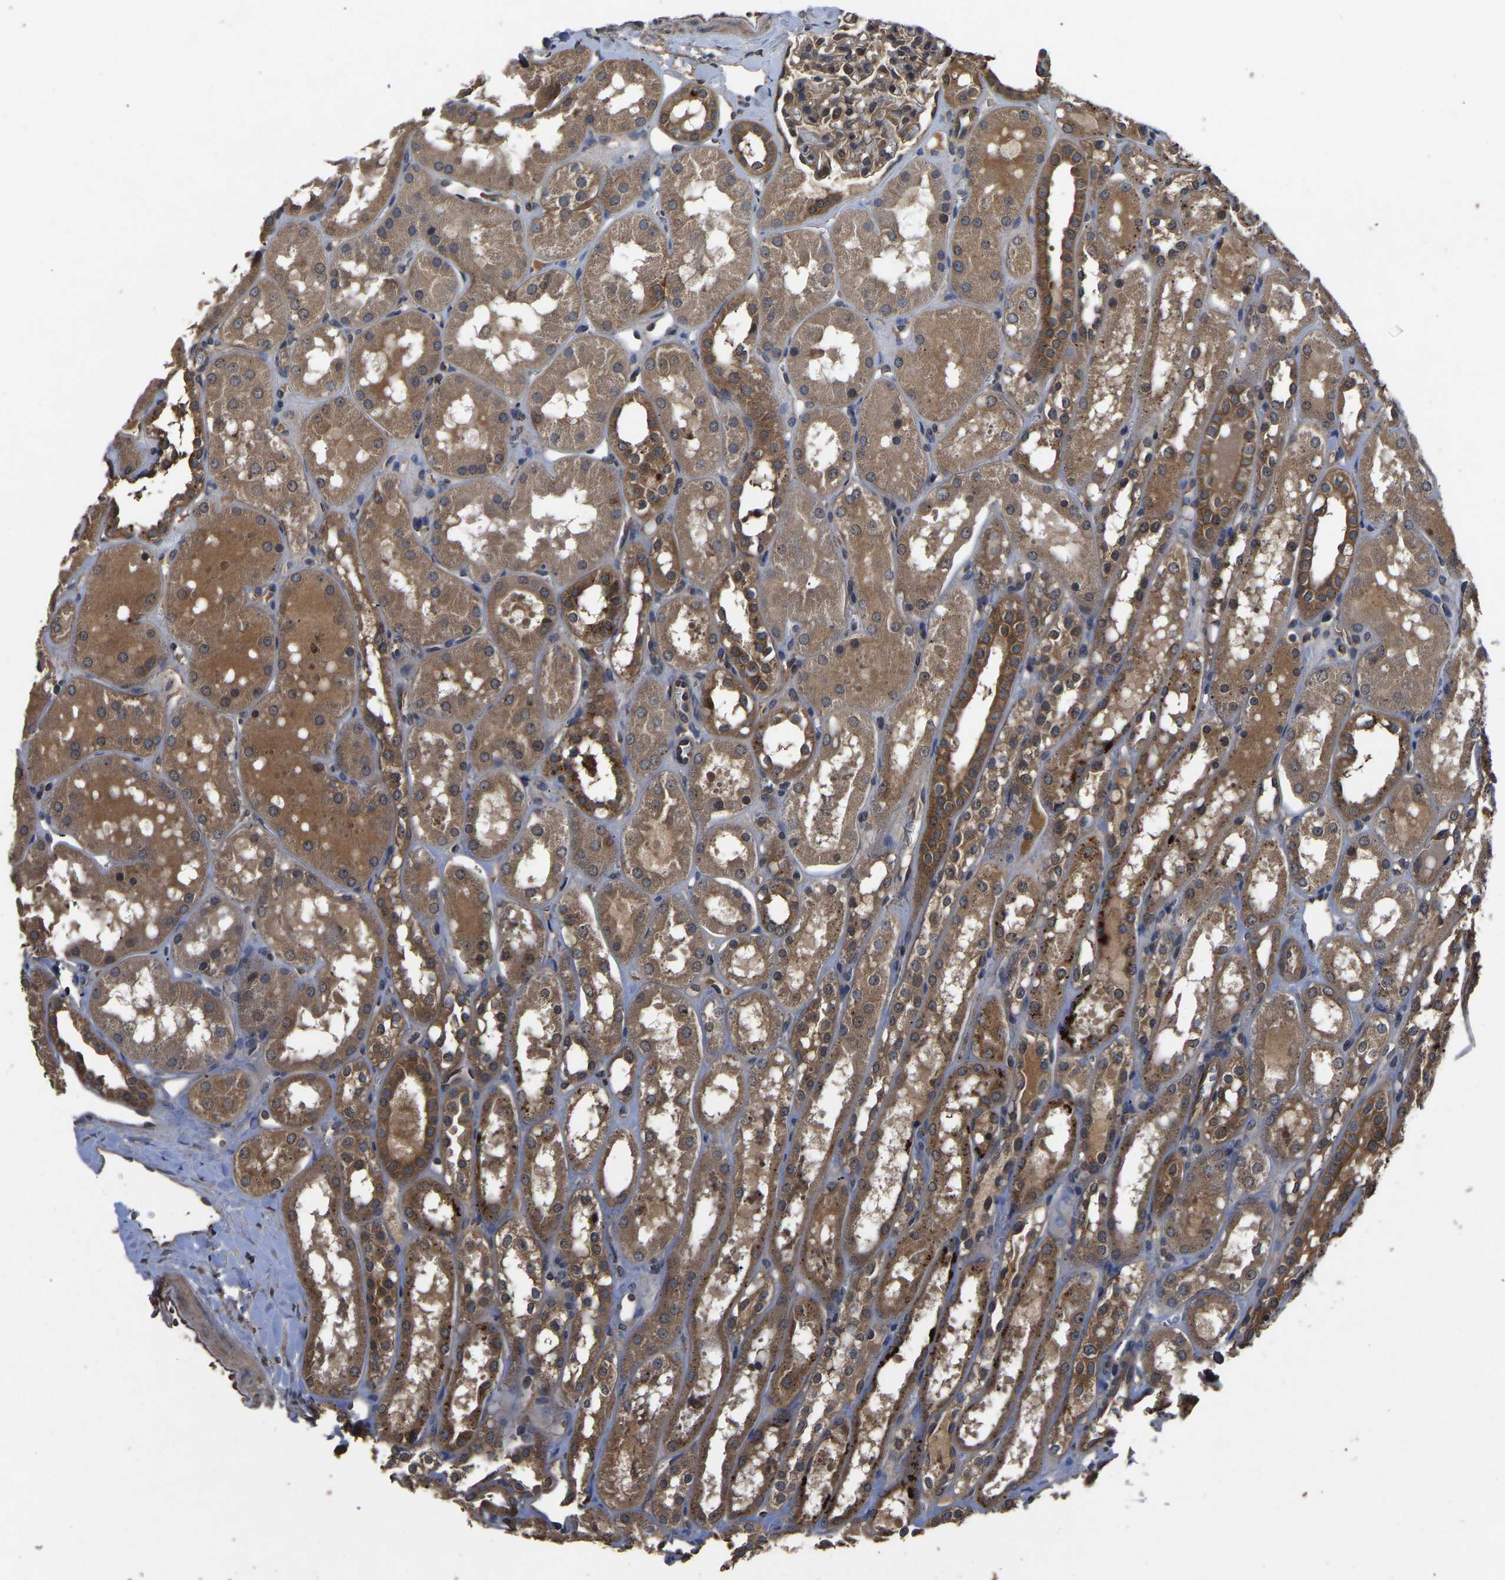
{"staining": {"intensity": "moderate", "quantity": ">75%", "location": "cytoplasmic/membranous"}, "tissue": "kidney", "cell_type": "Cells in glomeruli", "image_type": "normal", "snomed": [{"axis": "morphology", "description": "Normal tissue, NOS"}, {"axis": "topography", "description": "Kidney"}, {"axis": "topography", "description": "Urinary bladder"}], "caption": "Immunohistochemistry (DAB (3,3'-diaminobenzidine)) staining of normal human kidney shows moderate cytoplasmic/membranous protein staining in approximately >75% of cells in glomeruli. (IHC, brightfield microscopy, high magnification).", "gene": "CRYZL1", "patient": {"sex": "male", "age": 16}}